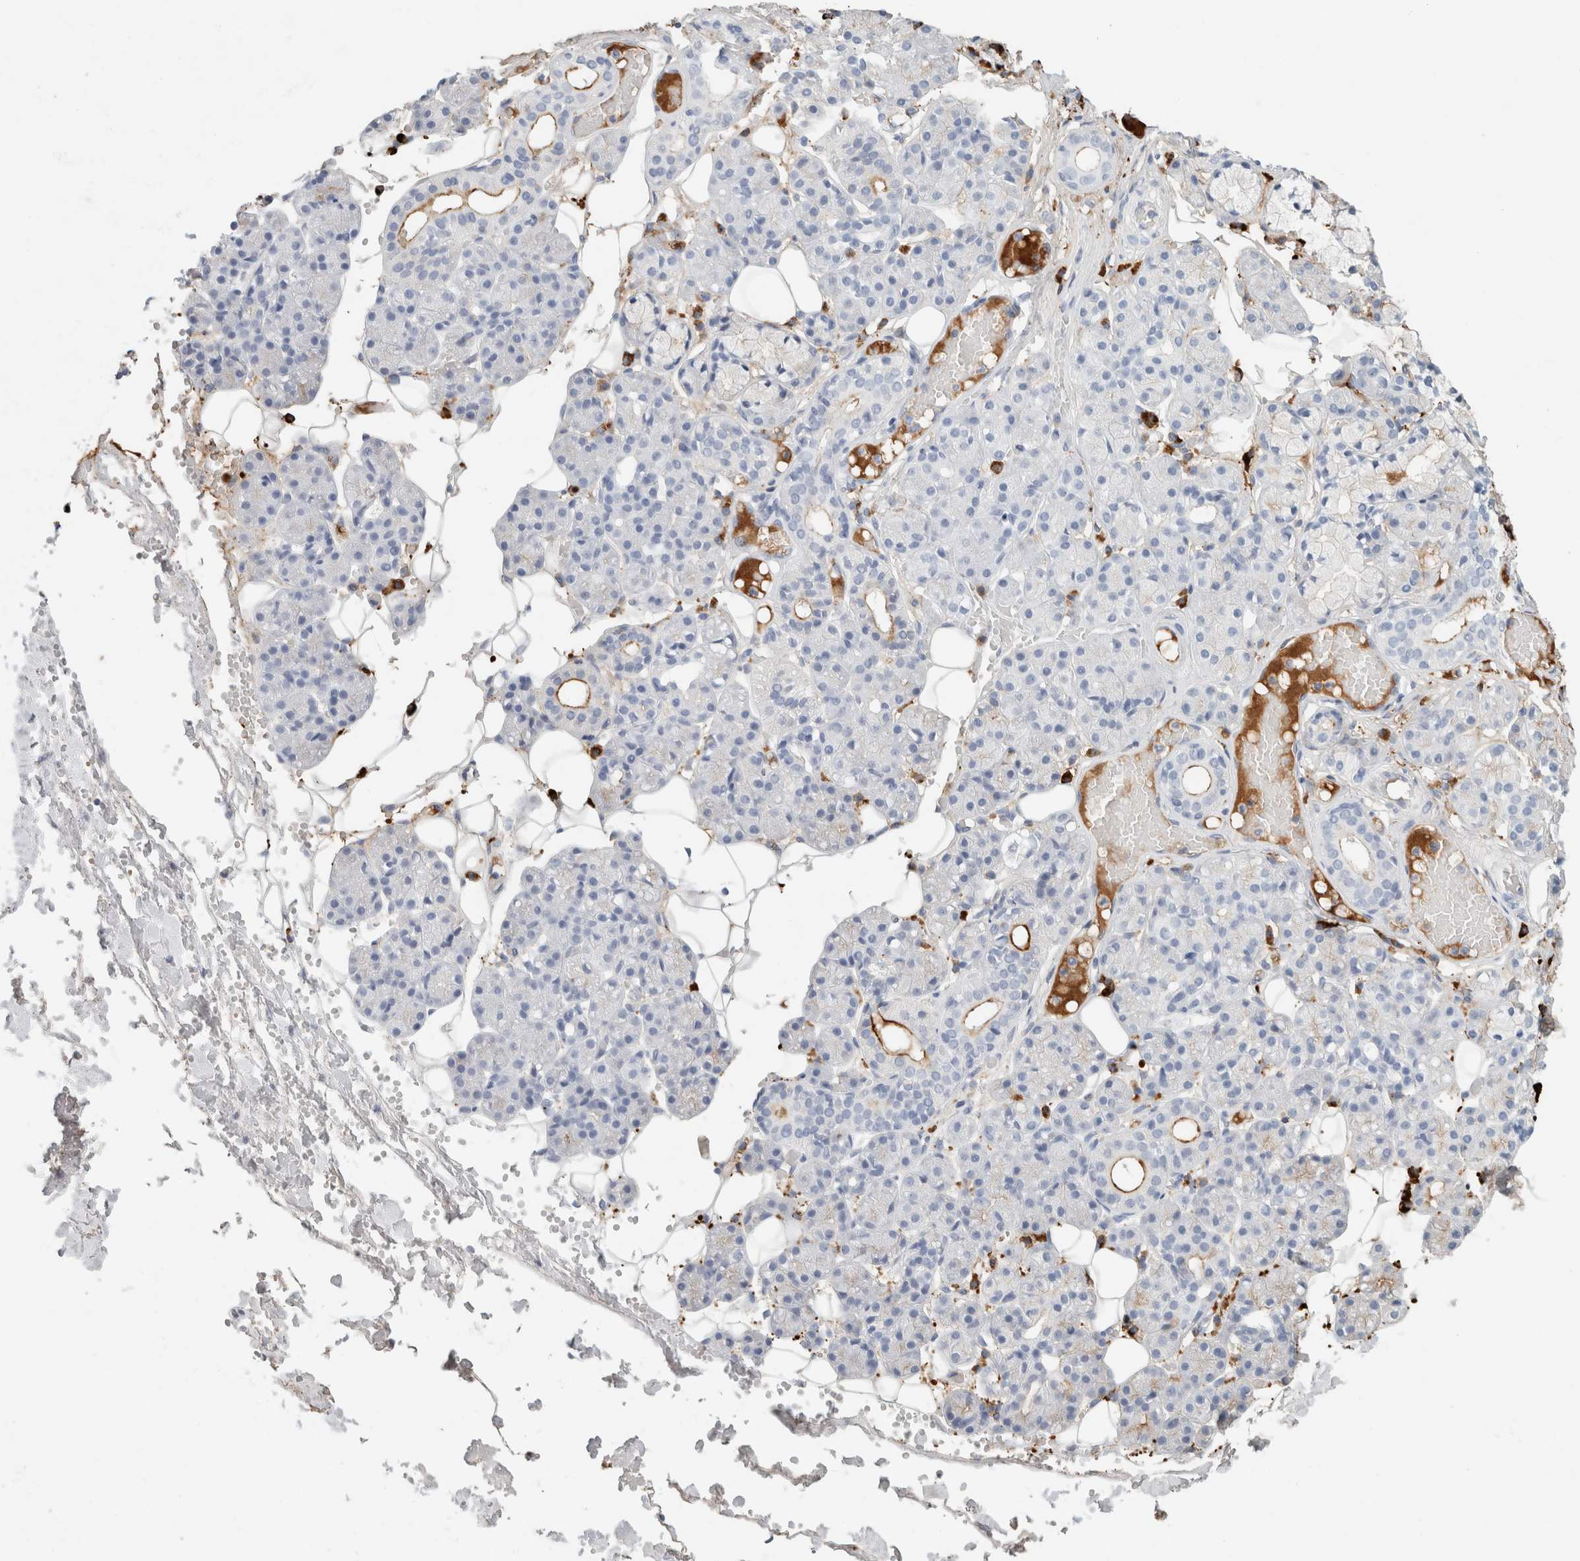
{"staining": {"intensity": "moderate", "quantity": "<25%", "location": "cytoplasmic/membranous"}, "tissue": "salivary gland", "cell_type": "Glandular cells", "image_type": "normal", "snomed": [{"axis": "morphology", "description": "Normal tissue, NOS"}, {"axis": "topography", "description": "Salivary gland"}], "caption": "A brown stain shows moderate cytoplasmic/membranous expression of a protein in glandular cells of unremarkable salivary gland. The staining was performed using DAB (3,3'-diaminobenzidine), with brown indicating positive protein expression. Nuclei are stained blue with hematoxylin.", "gene": "IL6", "patient": {"sex": "male", "age": 63}}